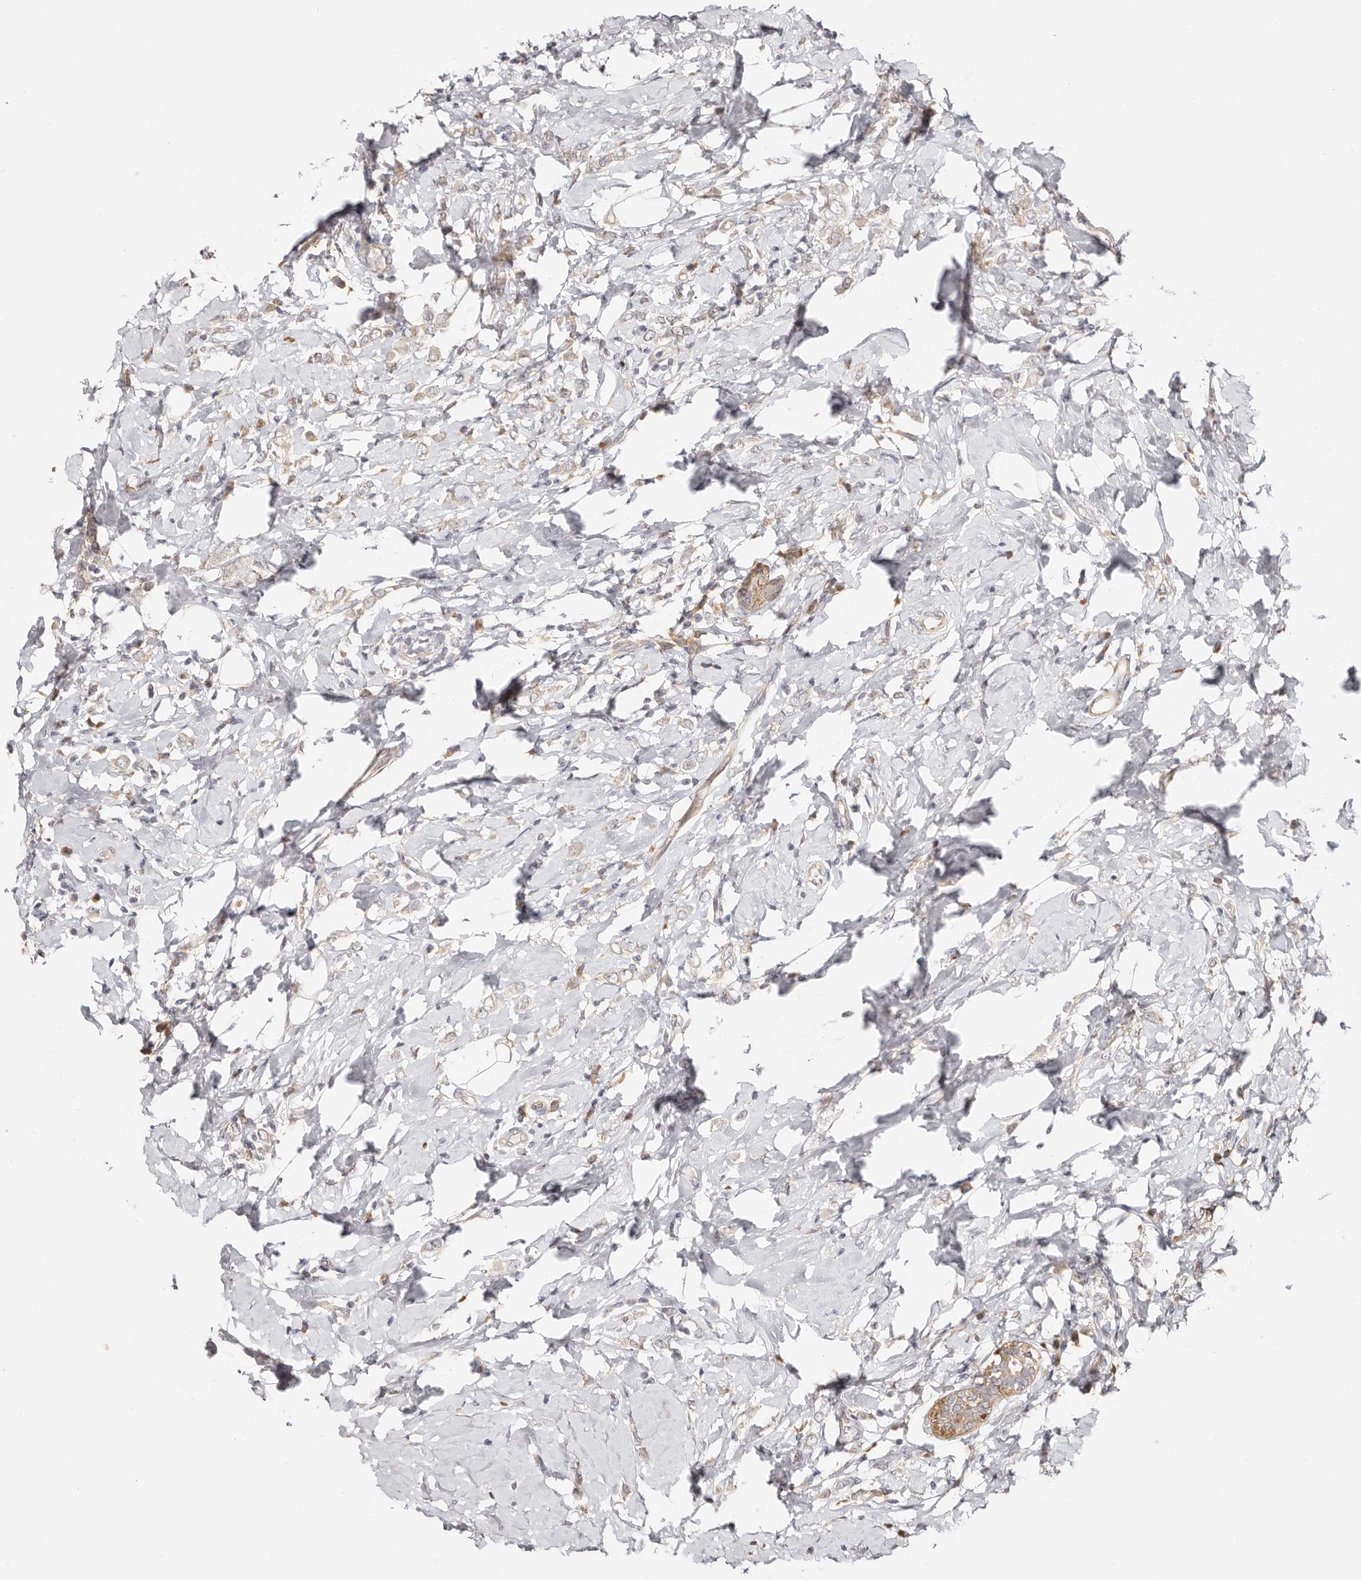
{"staining": {"intensity": "weak", "quantity": "<25%", "location": "cytoplasmic/membranous"}, "tissue": "breast cancer", "cell_type": "Tumor cells", "image_type": "cancer", "snomed": [{"axis": "morphology", "description": "Lobular carcinoma"}, {"axis": "topography", "description": "Breast"}], "caption": "A micrograph of human lobular carcinoma (breast) is negative for staining in tumor cells.", "gene": "BCL2L15", "patient": {"sex": "female", "age": 47}}